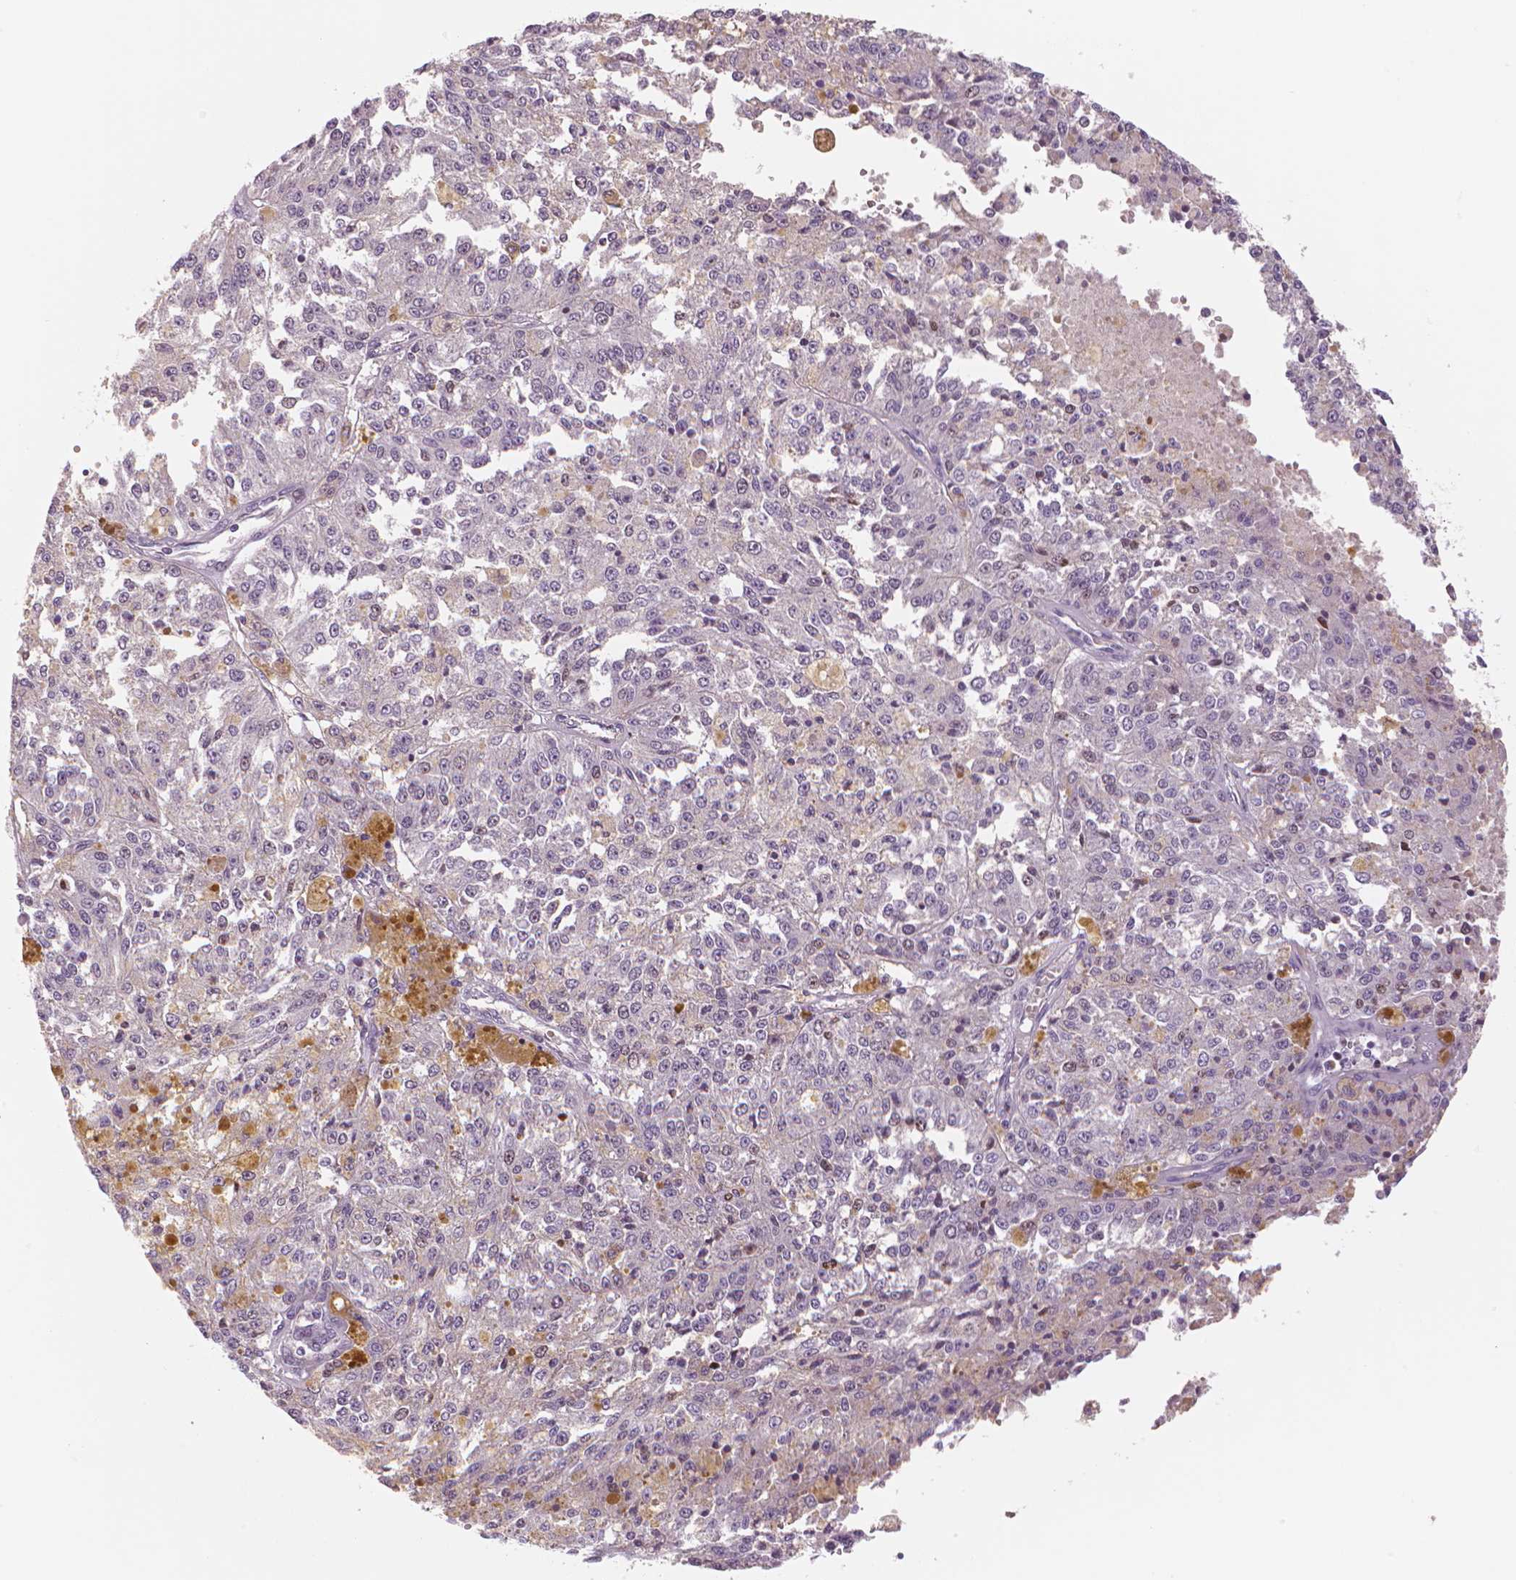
{"staining": {"intensity": "negative", "quantity": "none", "location": "none"}, "tissue": "melanoma", "cell_type": "Tumor cells", "image_type": "cancer", "snomed": [{"axis": "morphology", "description": "Malignant melanoma, Metastatic site"}, {"axis": "topography", "description": "Lymph node"}], "caption": "Melanoma stained for a protein using immunohistochemistry (IHC) shows no staining tumor cells.", "gene": "MKI67", "patient": {"sex": "female", "age": 64}}